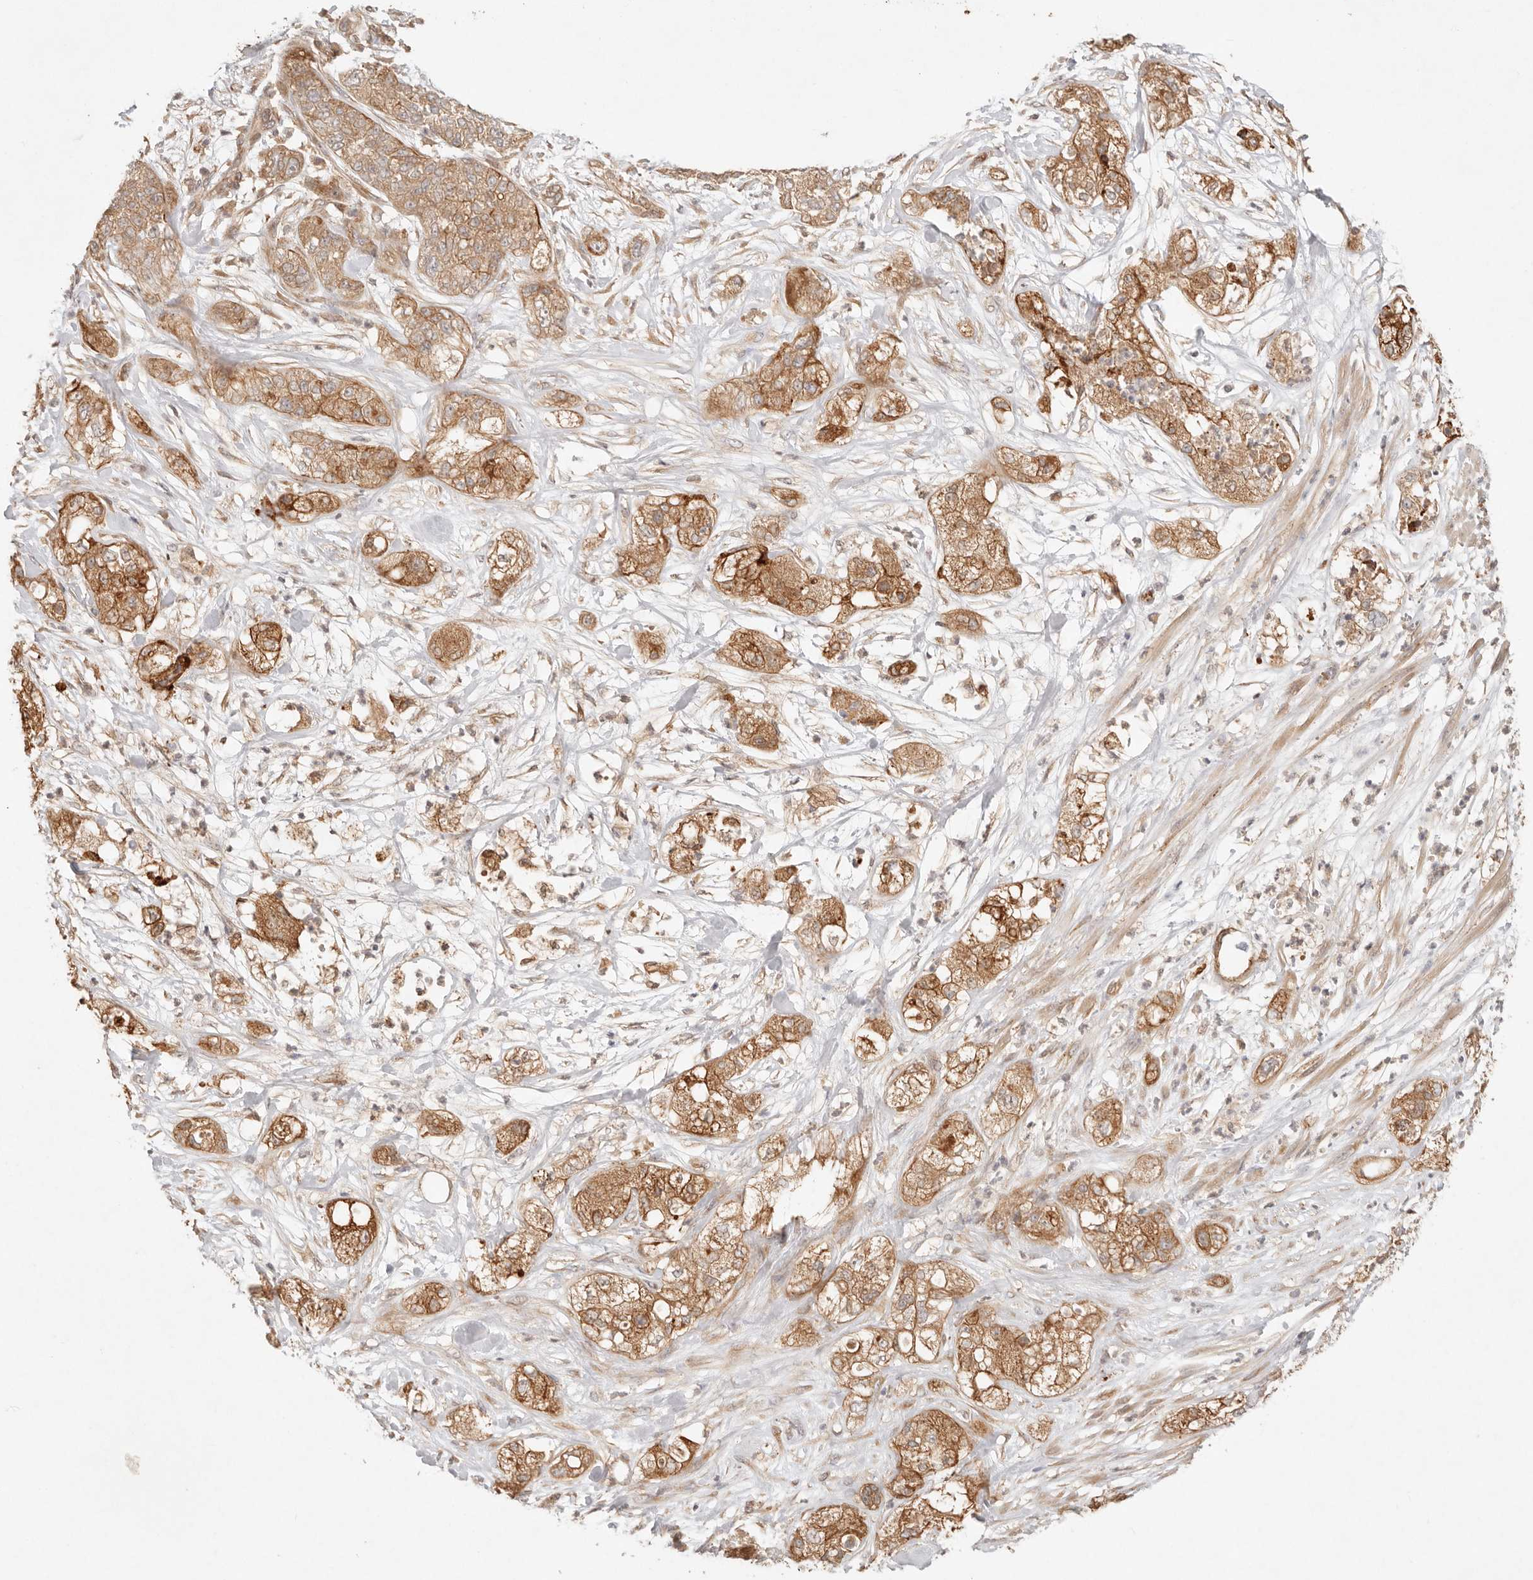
{"staining": {"intensity": "moderate", "quantity": ">75%", "location": "cytoplasmic/membranous"}, "tissue": "pancreatic cancer", "cell_type": "Tumor cells", "image_type": "cancer", "snomed": [{"axis": "morphology", "description": "Adenocarcinoma, NOS"}, {"axis": "topography", "description": "Pancreas"}], "caption": "Immunohistochemistry (IHC) micrograph of pancreatic cancer stained for a protein (brown), which reveals medium levels of moderate cytoplasmic/membranous positivity in approximately >75% of tumor cells.", "gene": "HECTD3", "patient": {"sex": "female", "age": 78}}